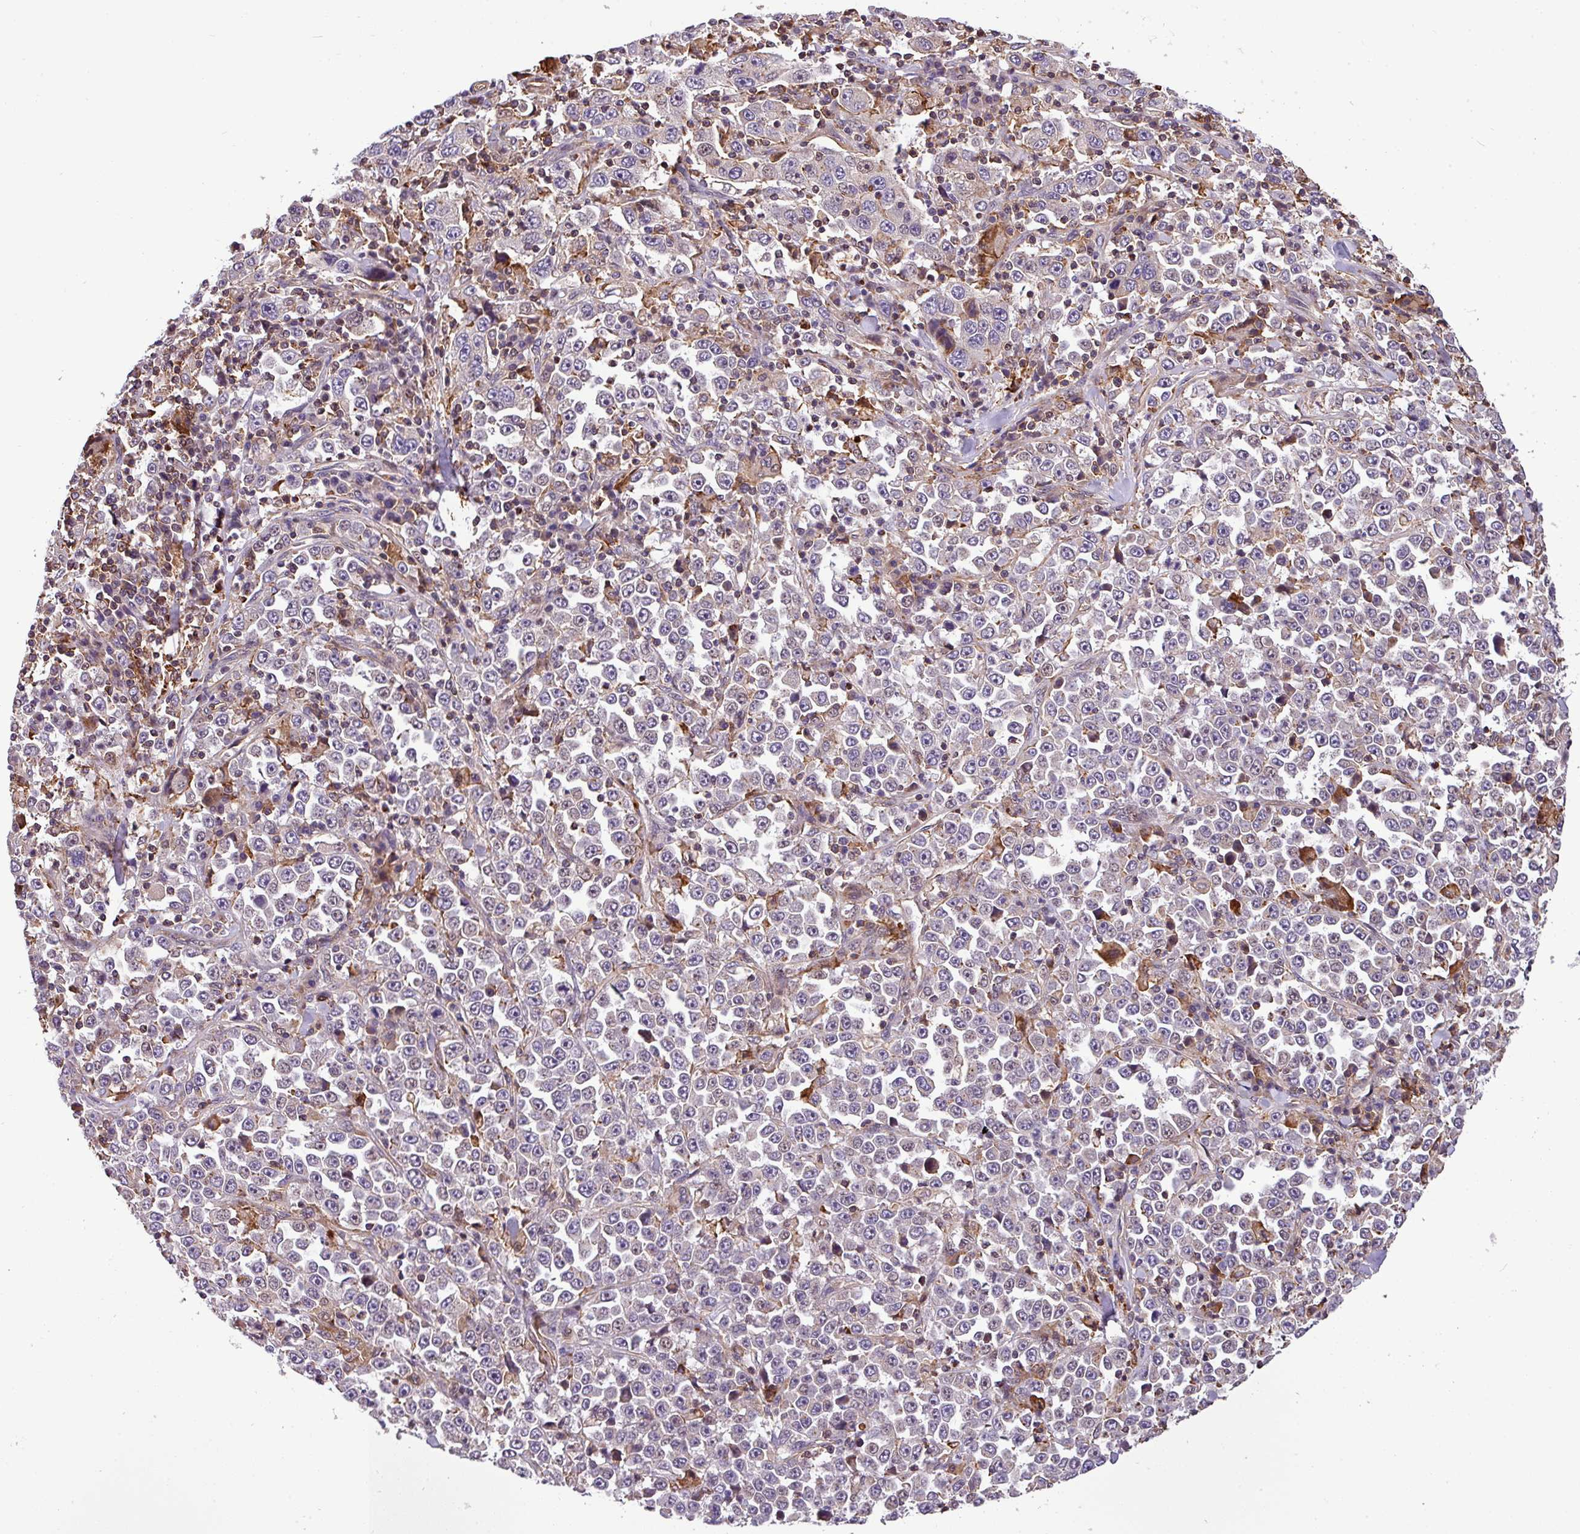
{"staining": {"intensity": "negative", "quantity": "none", "location": "none"}, "tissue": "stomach cancer", "cell_type": "Tumor cells", "image_type": "cancer", "snomed": [{"axis": "morphology", "description": "Normal tissue, NOS"}, {"axis": "morphology", "description": "Adenocarcinoma, NOS"}, {"axis": "topography", "description": "Stomach, upper"}, {"axis": "topography", "description": "Stomach"}], "caption": "Tumor cells are negative for brown protein staining in adenocarcinoma (stomach).", "gene": "CASS4", "patient": {"sex": "male", "age": 59}}